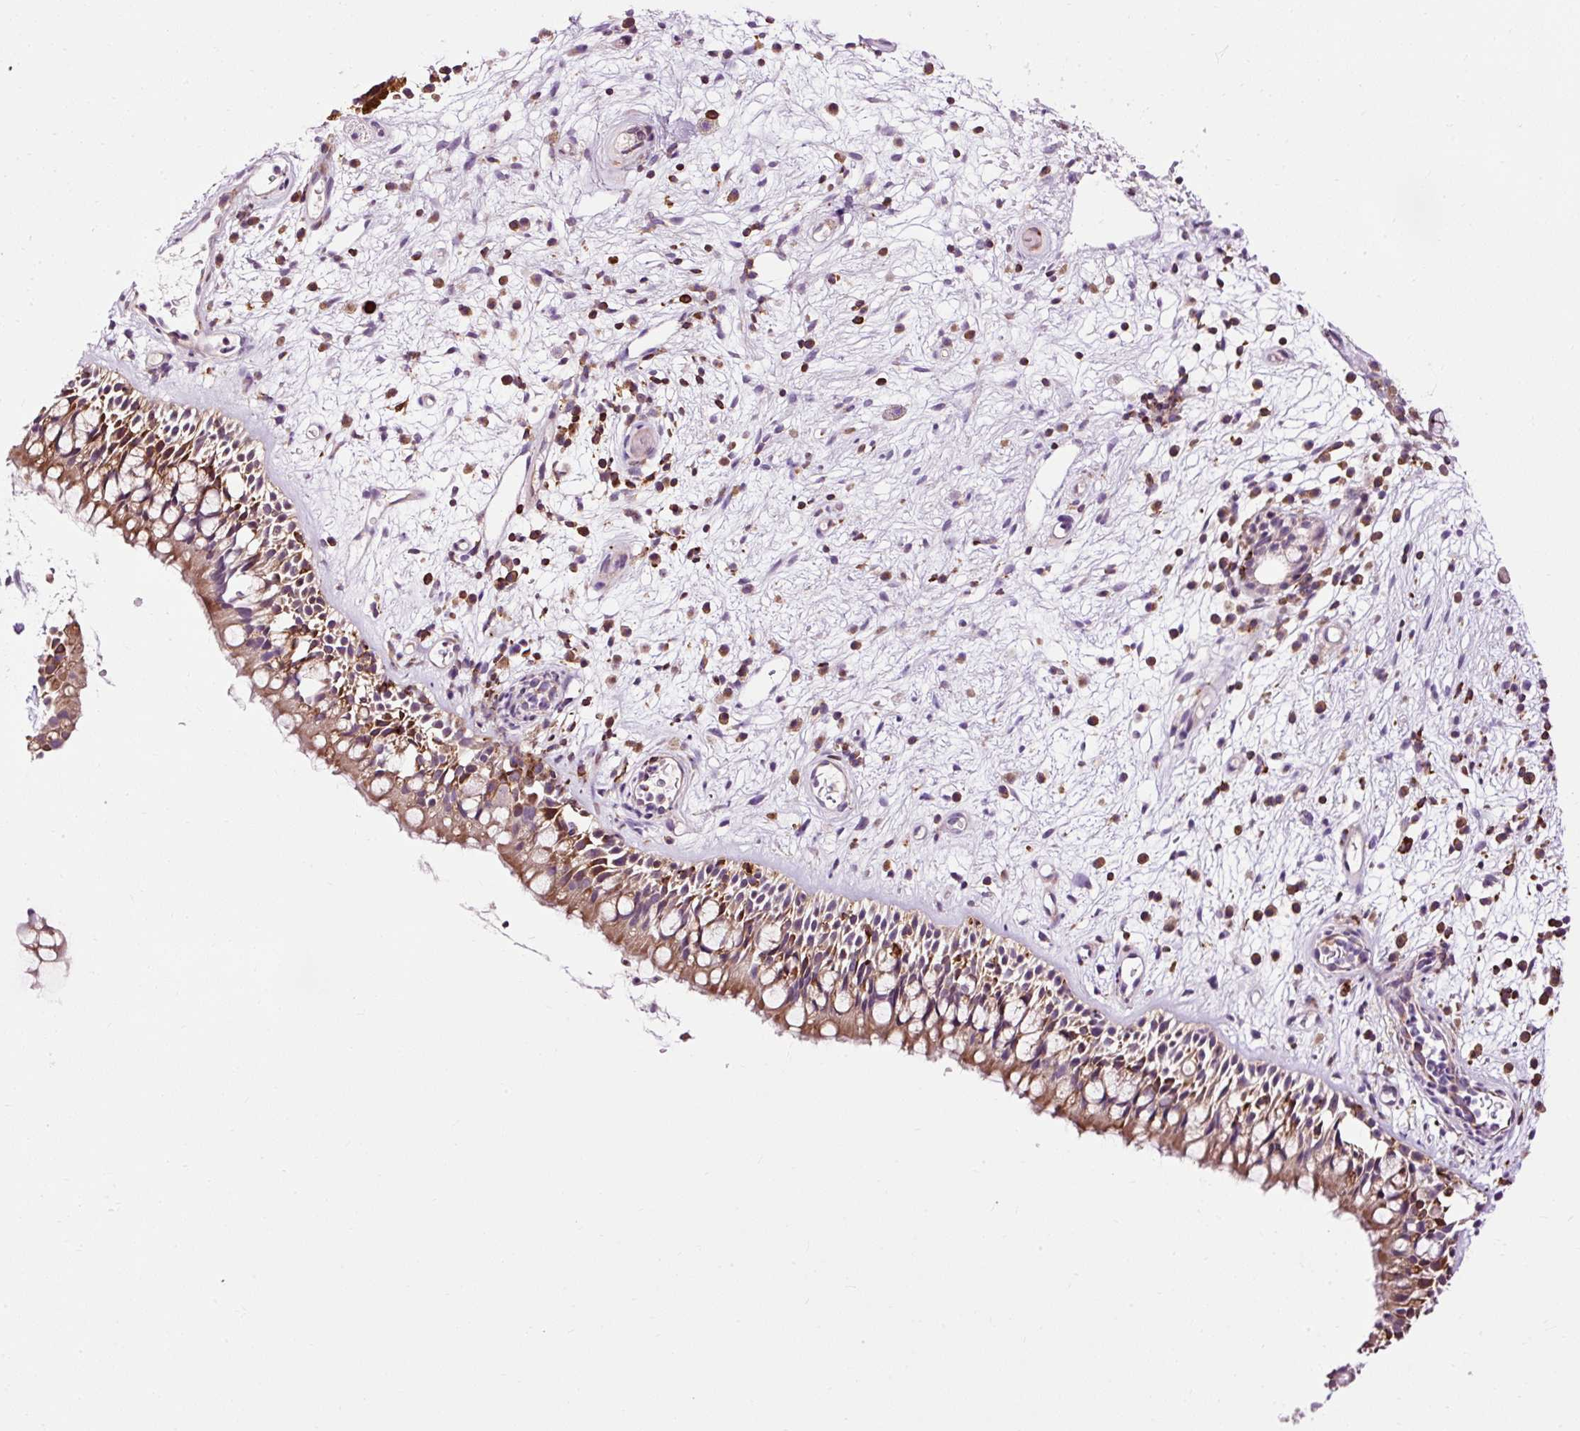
{"staining": {"intensity": "moderate", "quantity": ">75%", "location": "cytoplasmic/membranous"}, "tissue": "nasopharynx", "cell_type": "Respiratory epithelial cells", "image_type": "normal", "snomed": [{"axis": "morphology", "description": "Normal tissue, NOS"}, {"axis": "morphology", "description": "Inflammation, NOS"}, {"axis": "topography", "description": "Nasopharynx"}], "caption": "Protein analysis of benign nasopharynx demonstrates moderate cytoplasmic/membranous staining in about >75% of respiratory epithelial cells.", "gene": "CD83", "patient": {"sex": "male", "age": 54}}